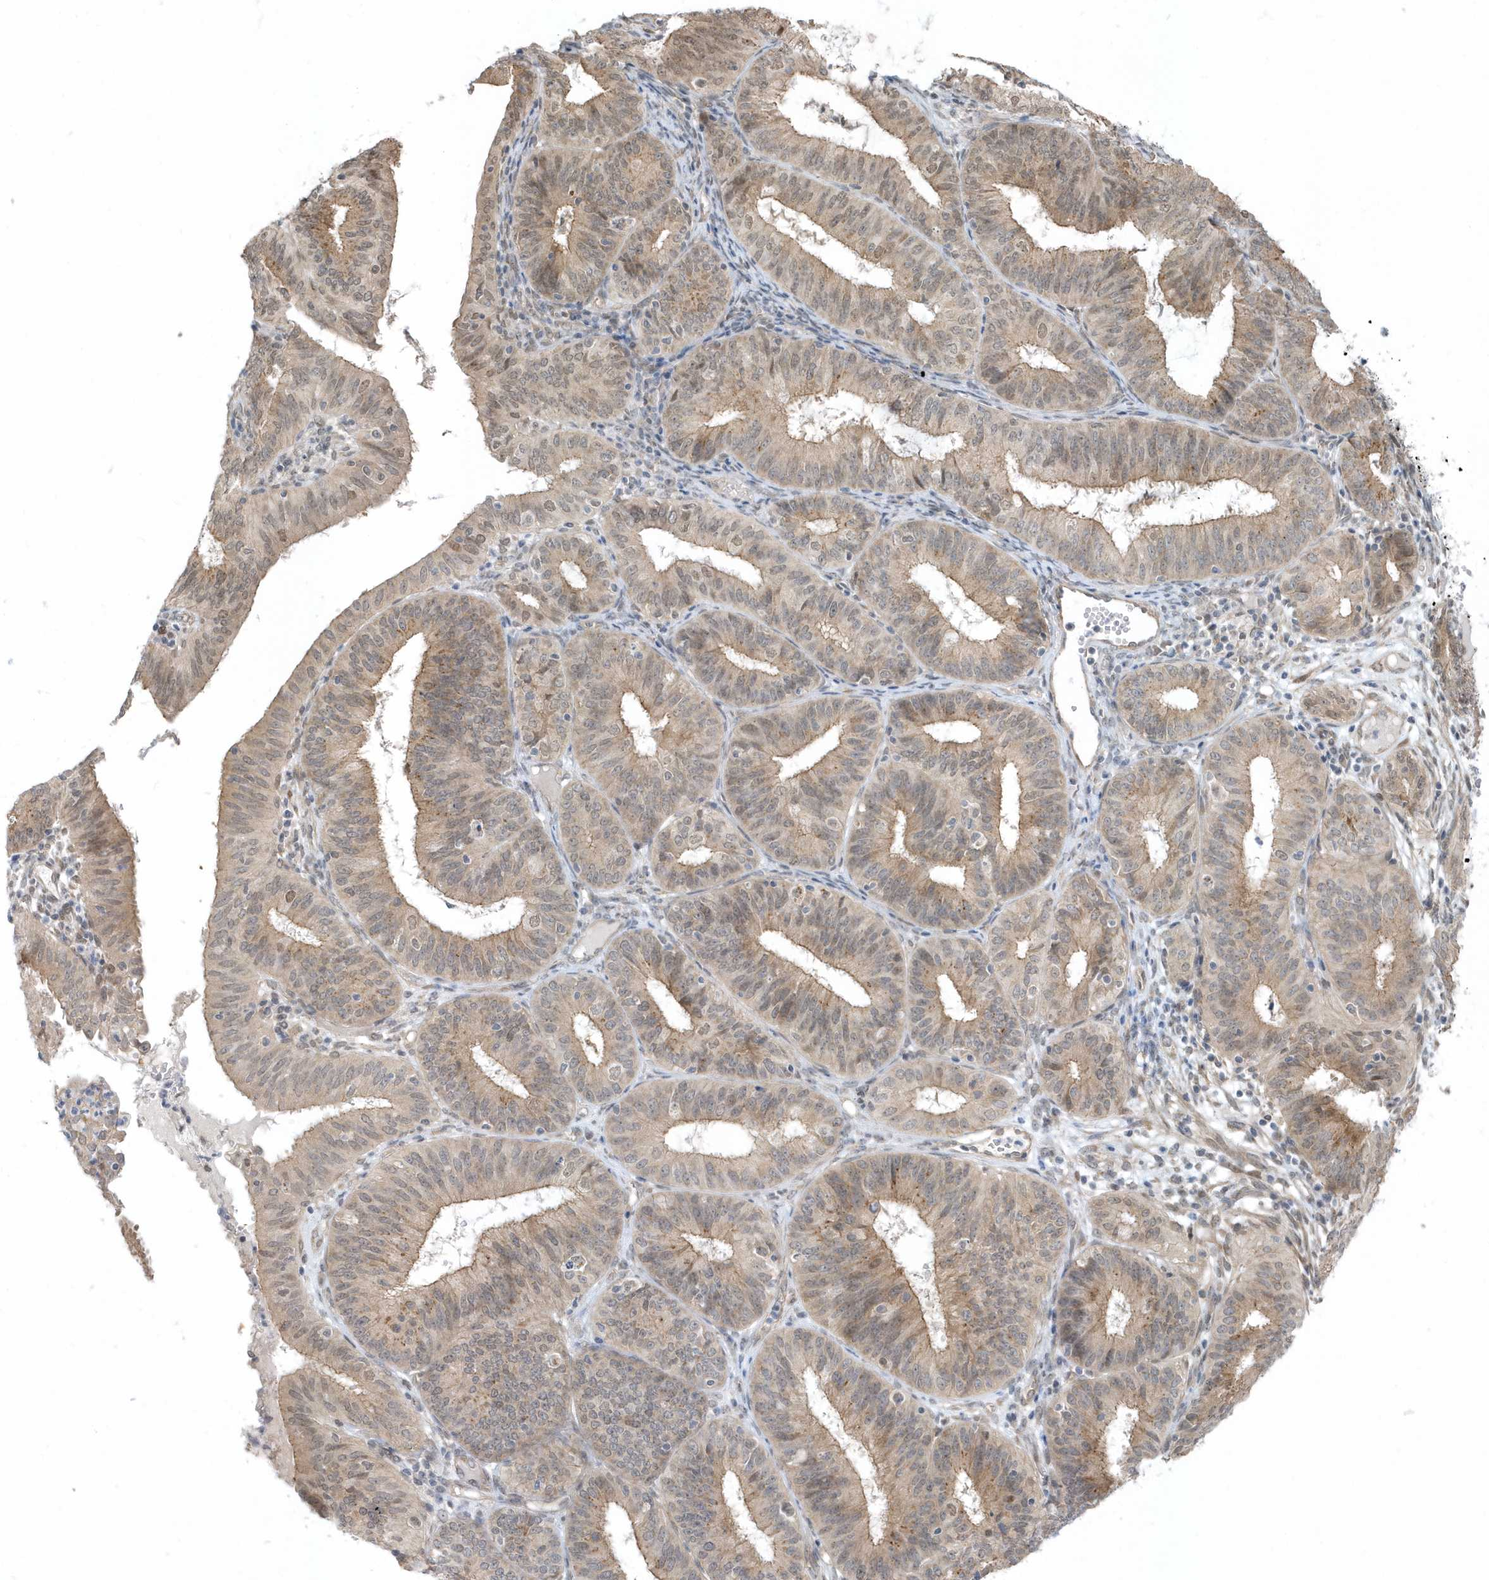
{"staining": {"intensity": "weak", "quantity": "25%-75%", "location": "cytoplasmic/membranous,nuclear"}, "tissue": "endometrial cancer", "cell_type": "Tumor cells", "image_type": "cancer", "snomed": [{"axis": "morphology", "description": "Adenocarcinoma, NOS"}, {"axis": "topography", "description": "Endometrium"}], "caption": "Immunohistochemistry (IHC) (DAB) staining of human adenocarcinoma (endometrial) demonstrates weak cytoplasmic/membranous and nuclear protein expression in about 25%-75% of tumor cells. (DAB IHC with brightfield microscopy, high magnification).", "gene": "USP53", "patient": {"sex": "female", "age": 51}}